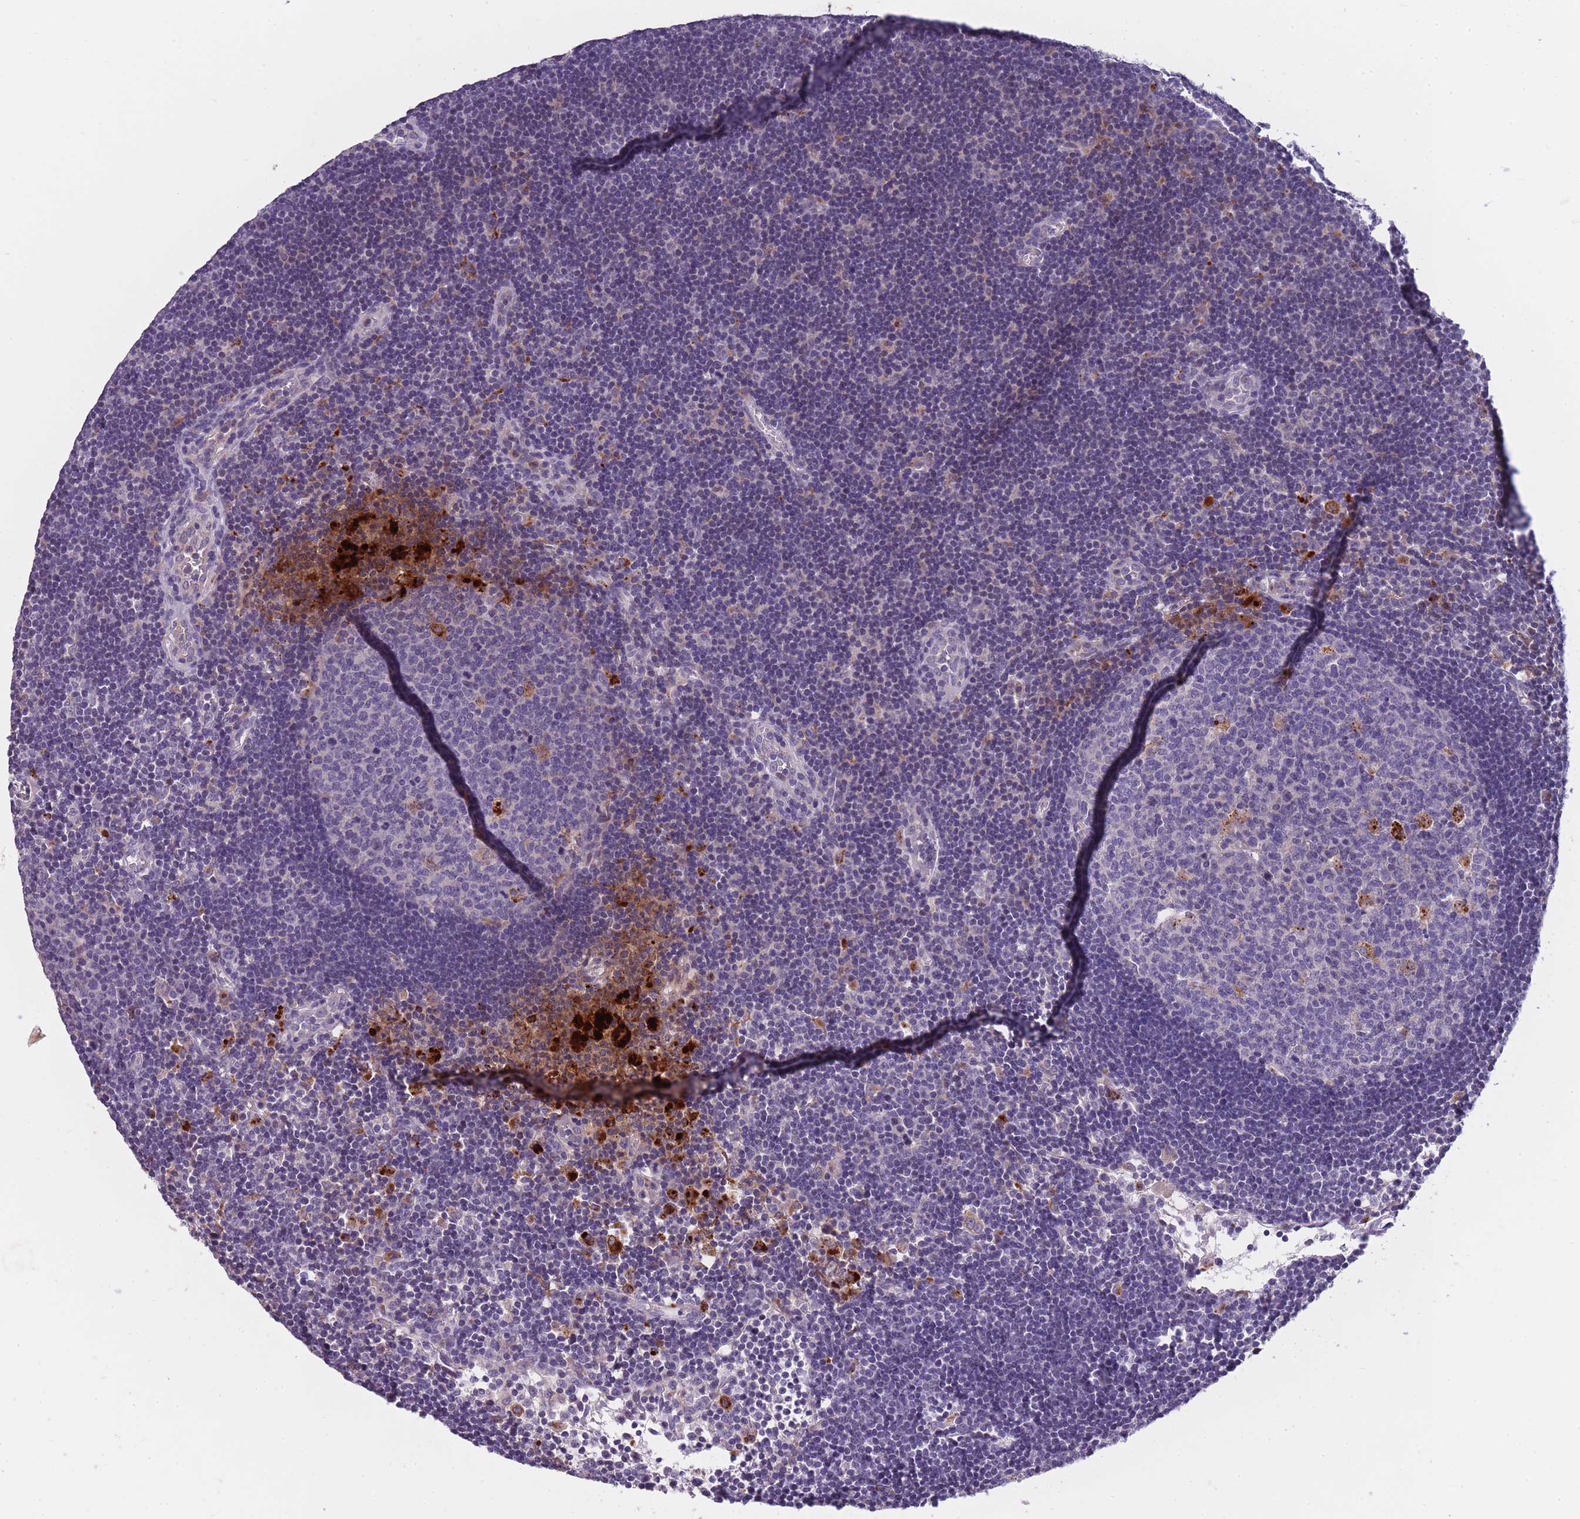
{"staining": {"intensity": "negative", "quantity": "none", "location": "none"}, "tissue": "lymph node", "cell_type": "Germinal center cells", "image_type": "normal", "snomed": [{"axis": "morphology", "description": "Normal tissue, NOS"}, {"axis": "topography", "description": "Lymph node"}], "caption": "A high-resolution micrograph shows immunohistochemistry (IHC) staining of benign lymph node, which demonstrates no significant expression in germinal center cells. The staining was performed using DAB to visualize the protein expression in brown, while the nuclei were stained in blue with hematoxylin (Magnification: 20x).", "gene": "TRIM61", "patient": {"sex": "male", "age": 62}}